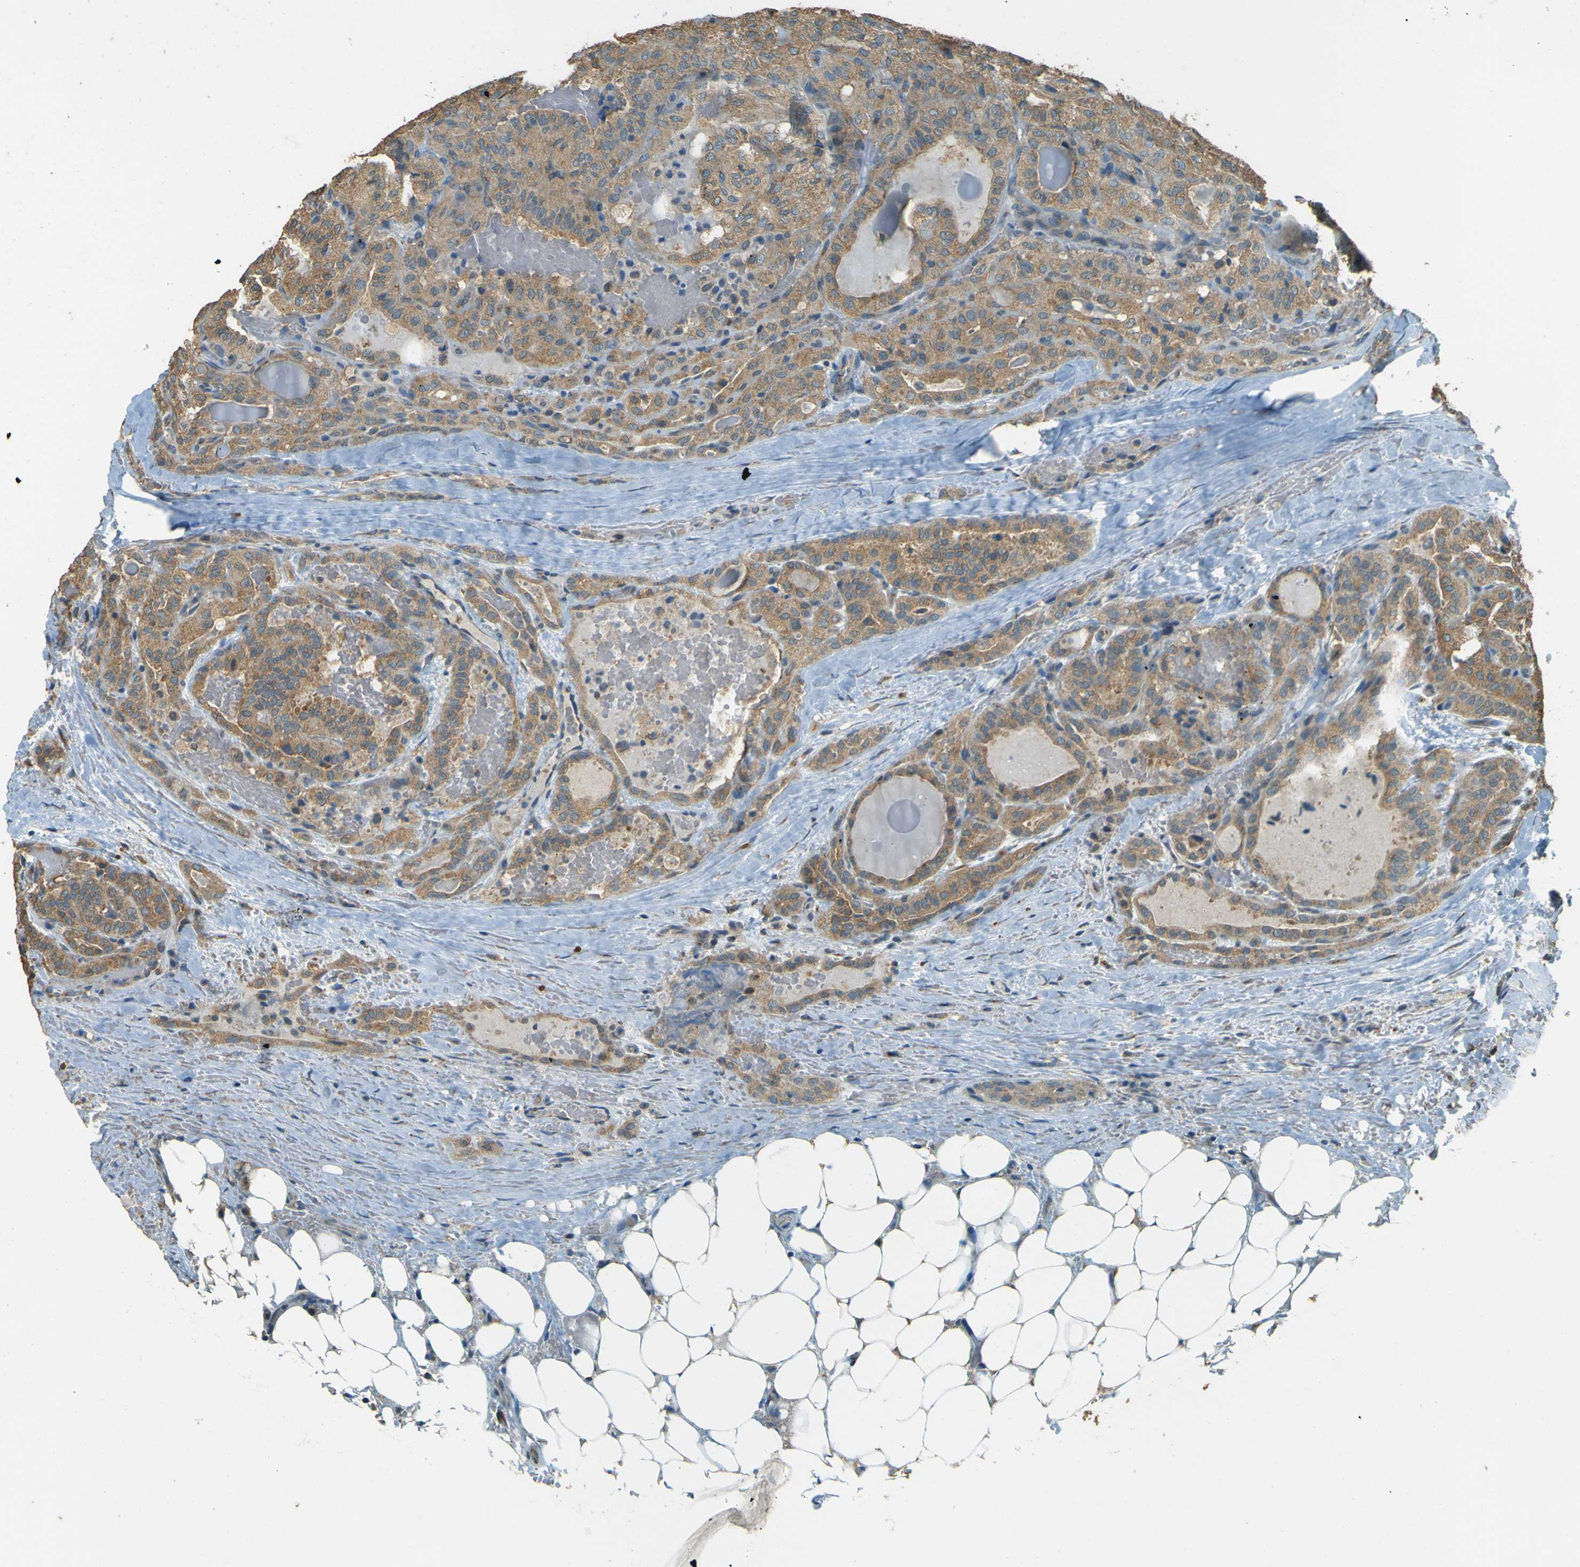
{"staining": {"intensity": "moderate", "quantity": ">75%", "location": "cytoplasmic/membranous"}, "tissue": "head and neck cancer", "cell_type": "Tumor cells", "image_type": "cancer", "snomed": [{"axis": "morphology", "description": "Squamous cell carcinoma, NOS"}, {"axis": "topography", "description": "Oral tissue"}, {"axis": "topography", "description": "Head-Neck"}], "caption": "This photomicrograph exhibits squamous cell carcinoma (head and neck) stained with immunohistochemistry (IHC) to label a protein in brown. The cytoplasmic/membranous of tumor cells show moderate positivity for the protein. Nuclei are counter-stained blue.", "gene": "GOLGA1", "patient": {"sex": "female", "age": 50}}